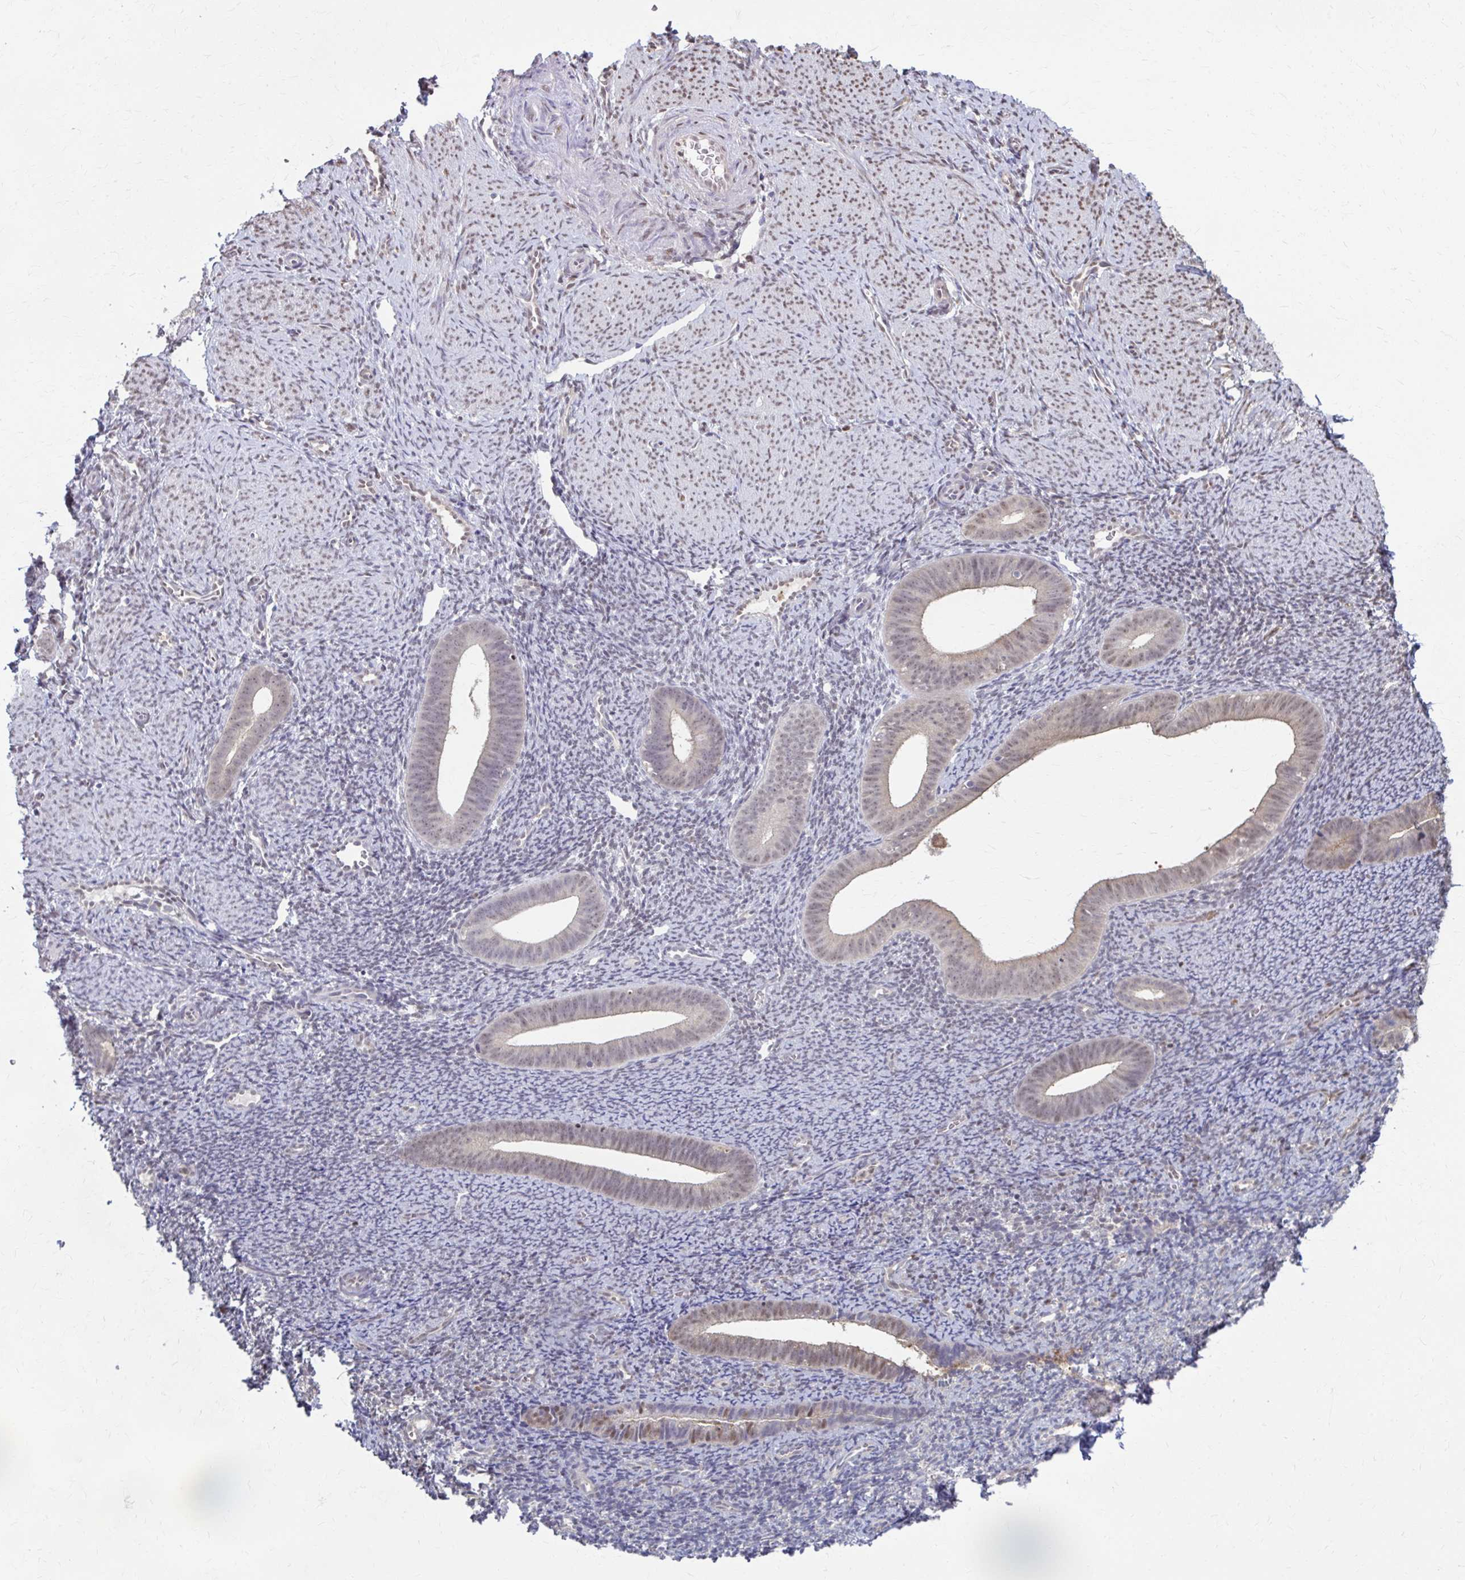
{"staining": {"intensity": "negative", "quantity": "none", "location": "none"}, "tissue": "endometrium", "cell_type": "Cells in endometrial stroma", "image_type": "normal", "snomed": [{"axis": "morphology", "description": "Normal tissue, NOS"}, {"axis": "topography", "description": "Endometrium"}], "caption": "Cells in endometrial stroma are negative for protein expression in benign human endometrium.", "gene": "ING4", "patient": {"sex": "female", "age": 39}}